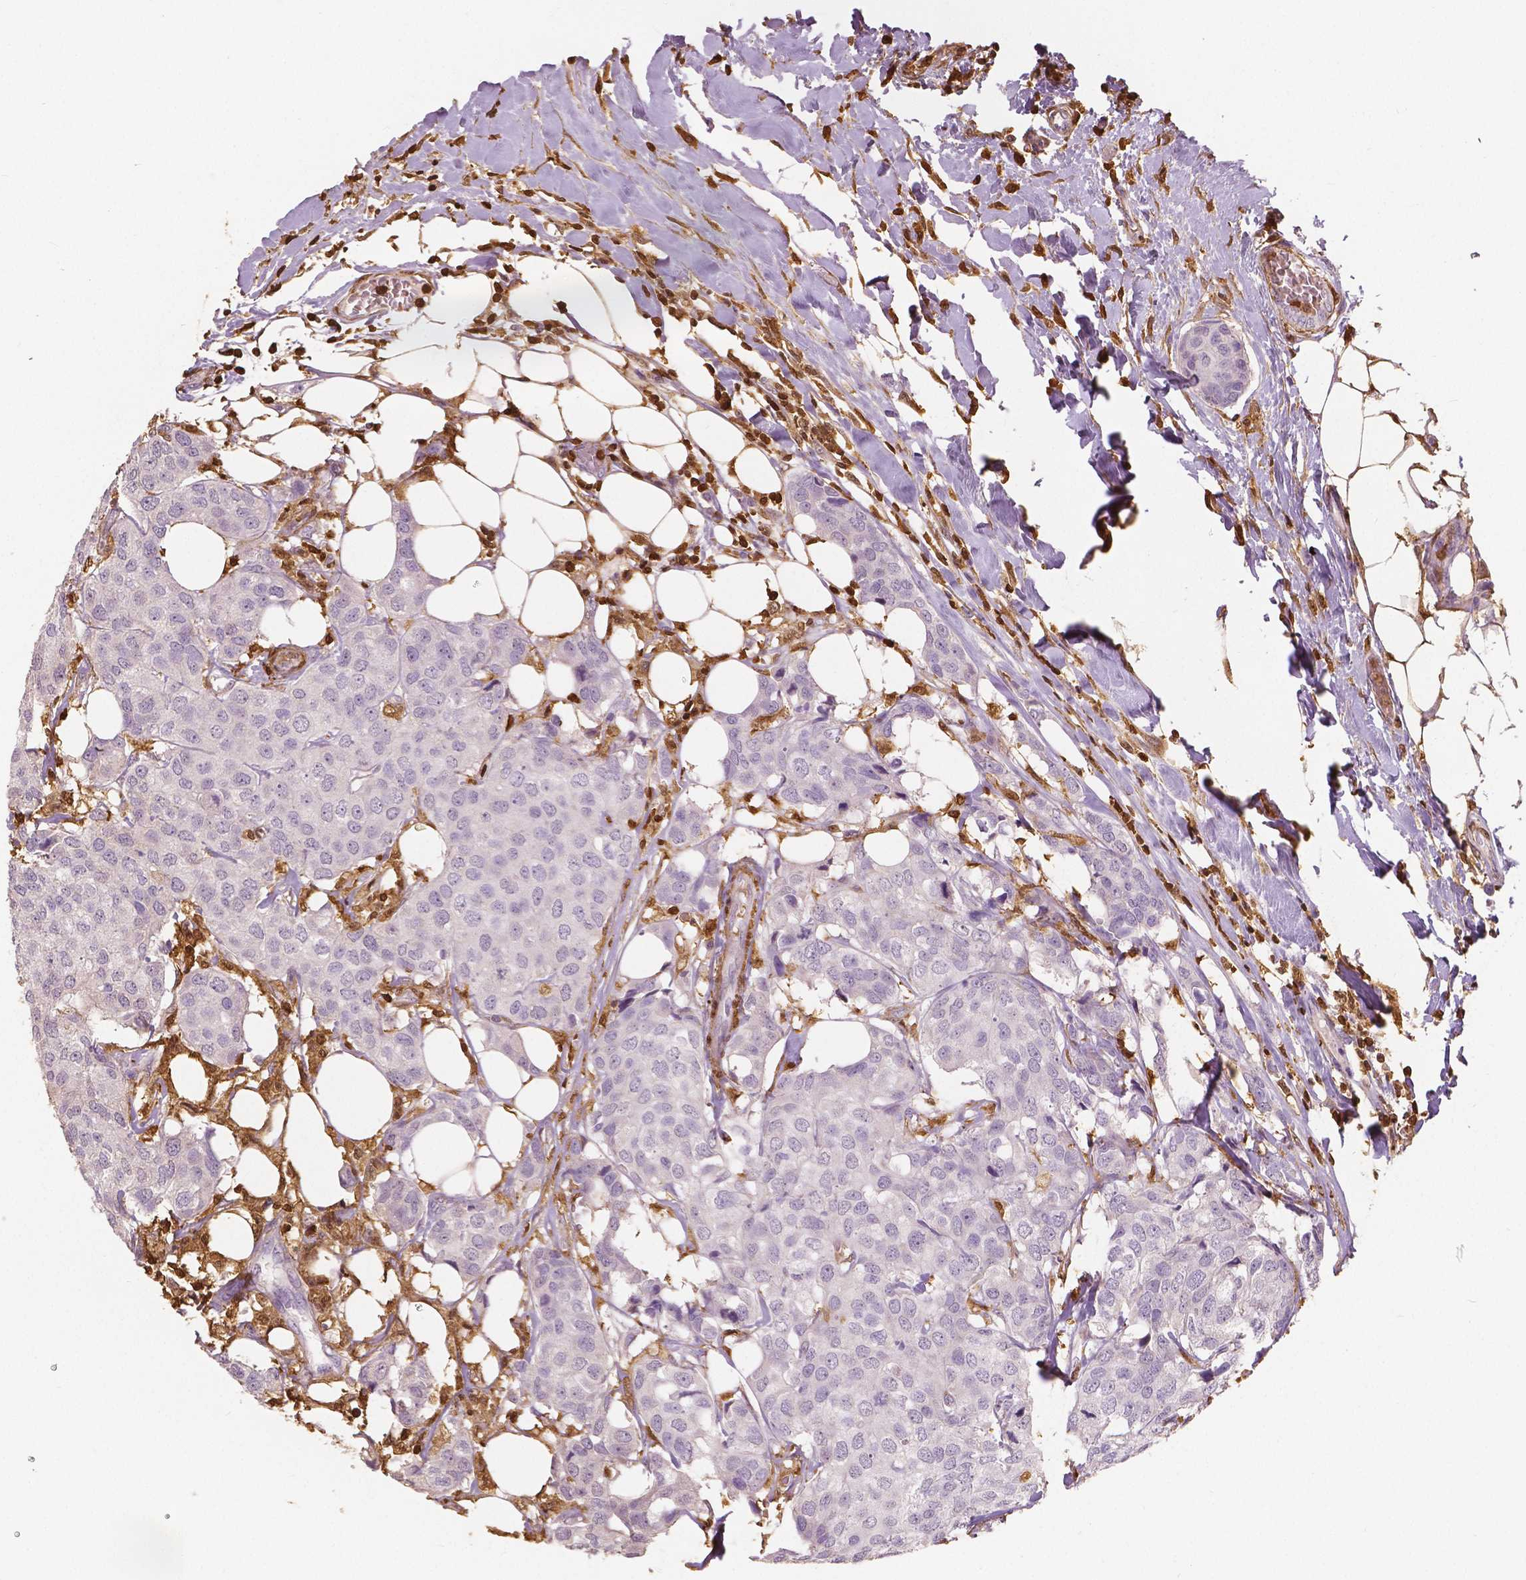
{"staining": {"intensity": "negative", "quantity": "none", "location": "none"}, "tissue": "breast cancer", "cell_type": "Tumor cells", "image_type": "cancer", "snomed": [{"axis": "morphology", "description": "Duct carcinoma"}, {"axis": "topography", "description": "Breast"}], "caption": "An immunohistochemistry (IHC) micrograph of invasive ductal carcinoma (breast) is shown. There is no staining in tumor cells of invasive ductal carcinoma (breast).", "gene": "S100A4", "patient": {"sex": "female", "age": 80}}